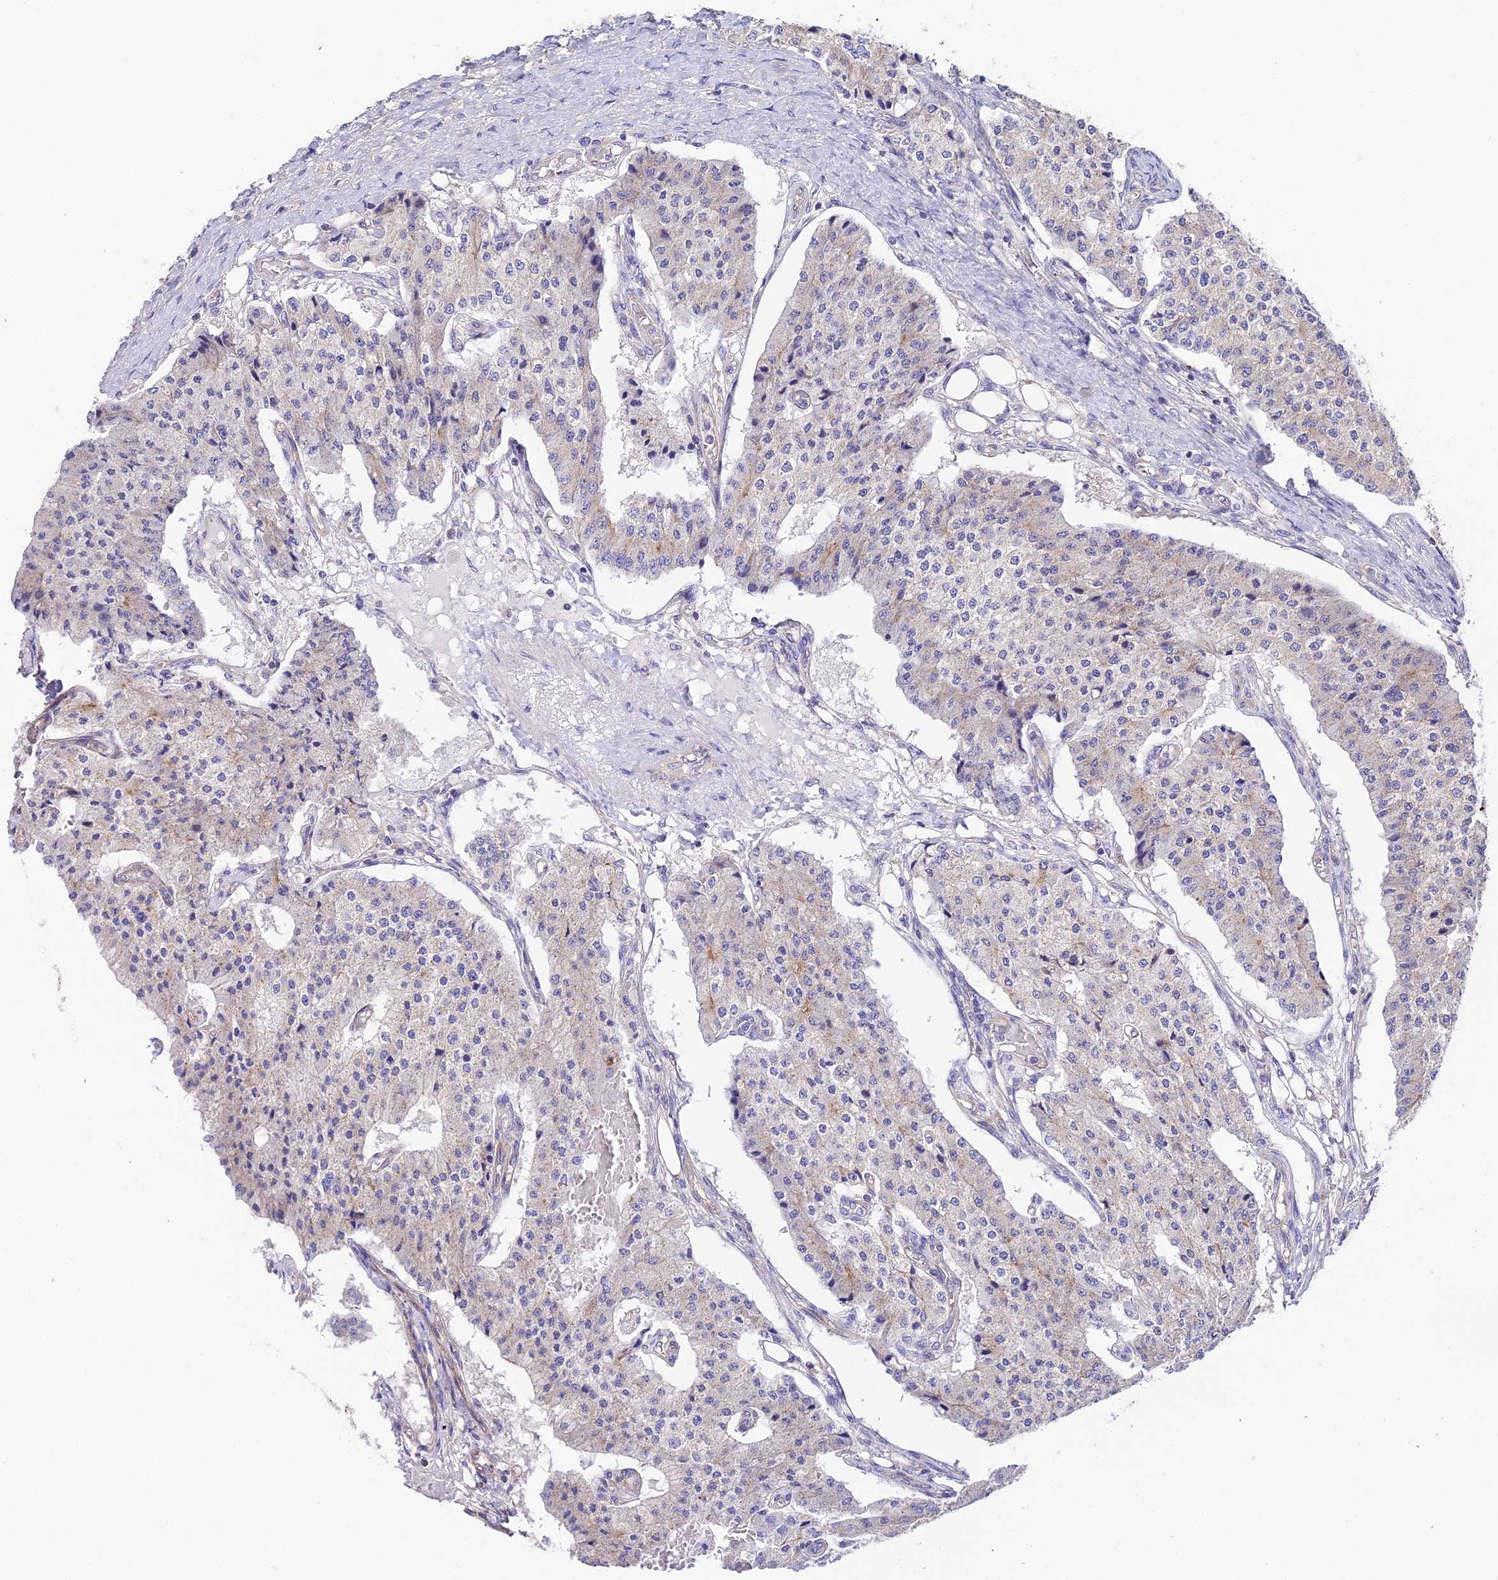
{"staining": {"intensity": "negative", "quantity": "none", "location": "none"}, "tissue": "carcinoid", "cell_type": "Tumor cells", "image_type": "cancer", "snomed": [{"axis": "morphology", "description": "Carcinoid, malignant, NOS"}, {"axis": "topography", "description": "Colon"}], "caption": "This is a micrograph of immunohistochemistry staining of carcinoid, which shows no staining in tumor cells.", "gene": "QRFP", "patient": {"sex": "female", "age": 52}}